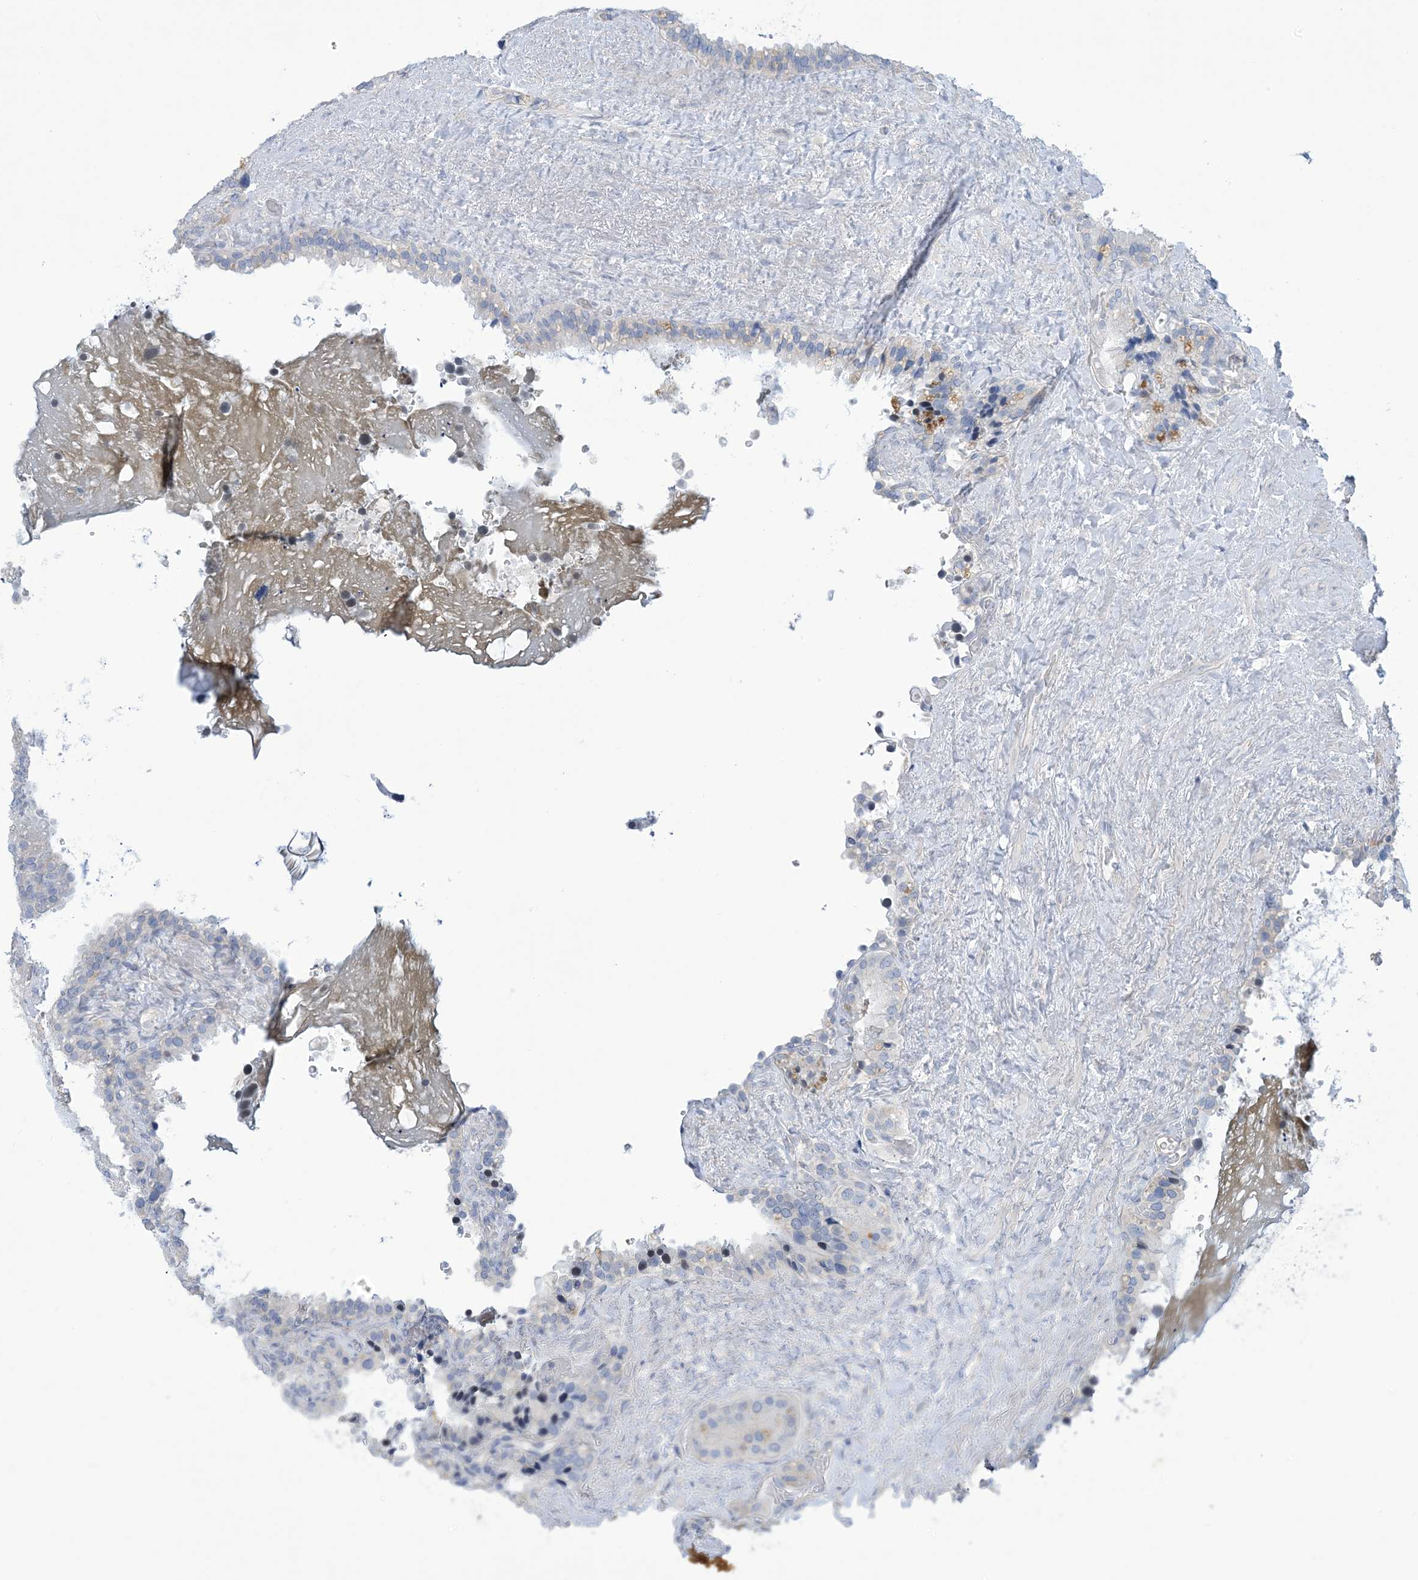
{"staining": {"intensity": "negative", "quantity": "none", "location": "none"}, "tissue": "seminal vesicle", "cell_type": "Glandular cells", "image_type": "normal", "snomed": [{"axis": "morphology", "description": "Normal tissue, NOS"}, {"axis": "topography", "description": "Prostate"}, {"axis": "topography", "description": "Seminal veicle"}], "caption": "Protein analysis of unremarkable seminal vesicle shows no significant positivity in glandular cells. (Brightfield microscopy of DAB IHC at high magnification).", "gene": "MTHFD2L", "patient": {"sex": "male", "age": 68}}